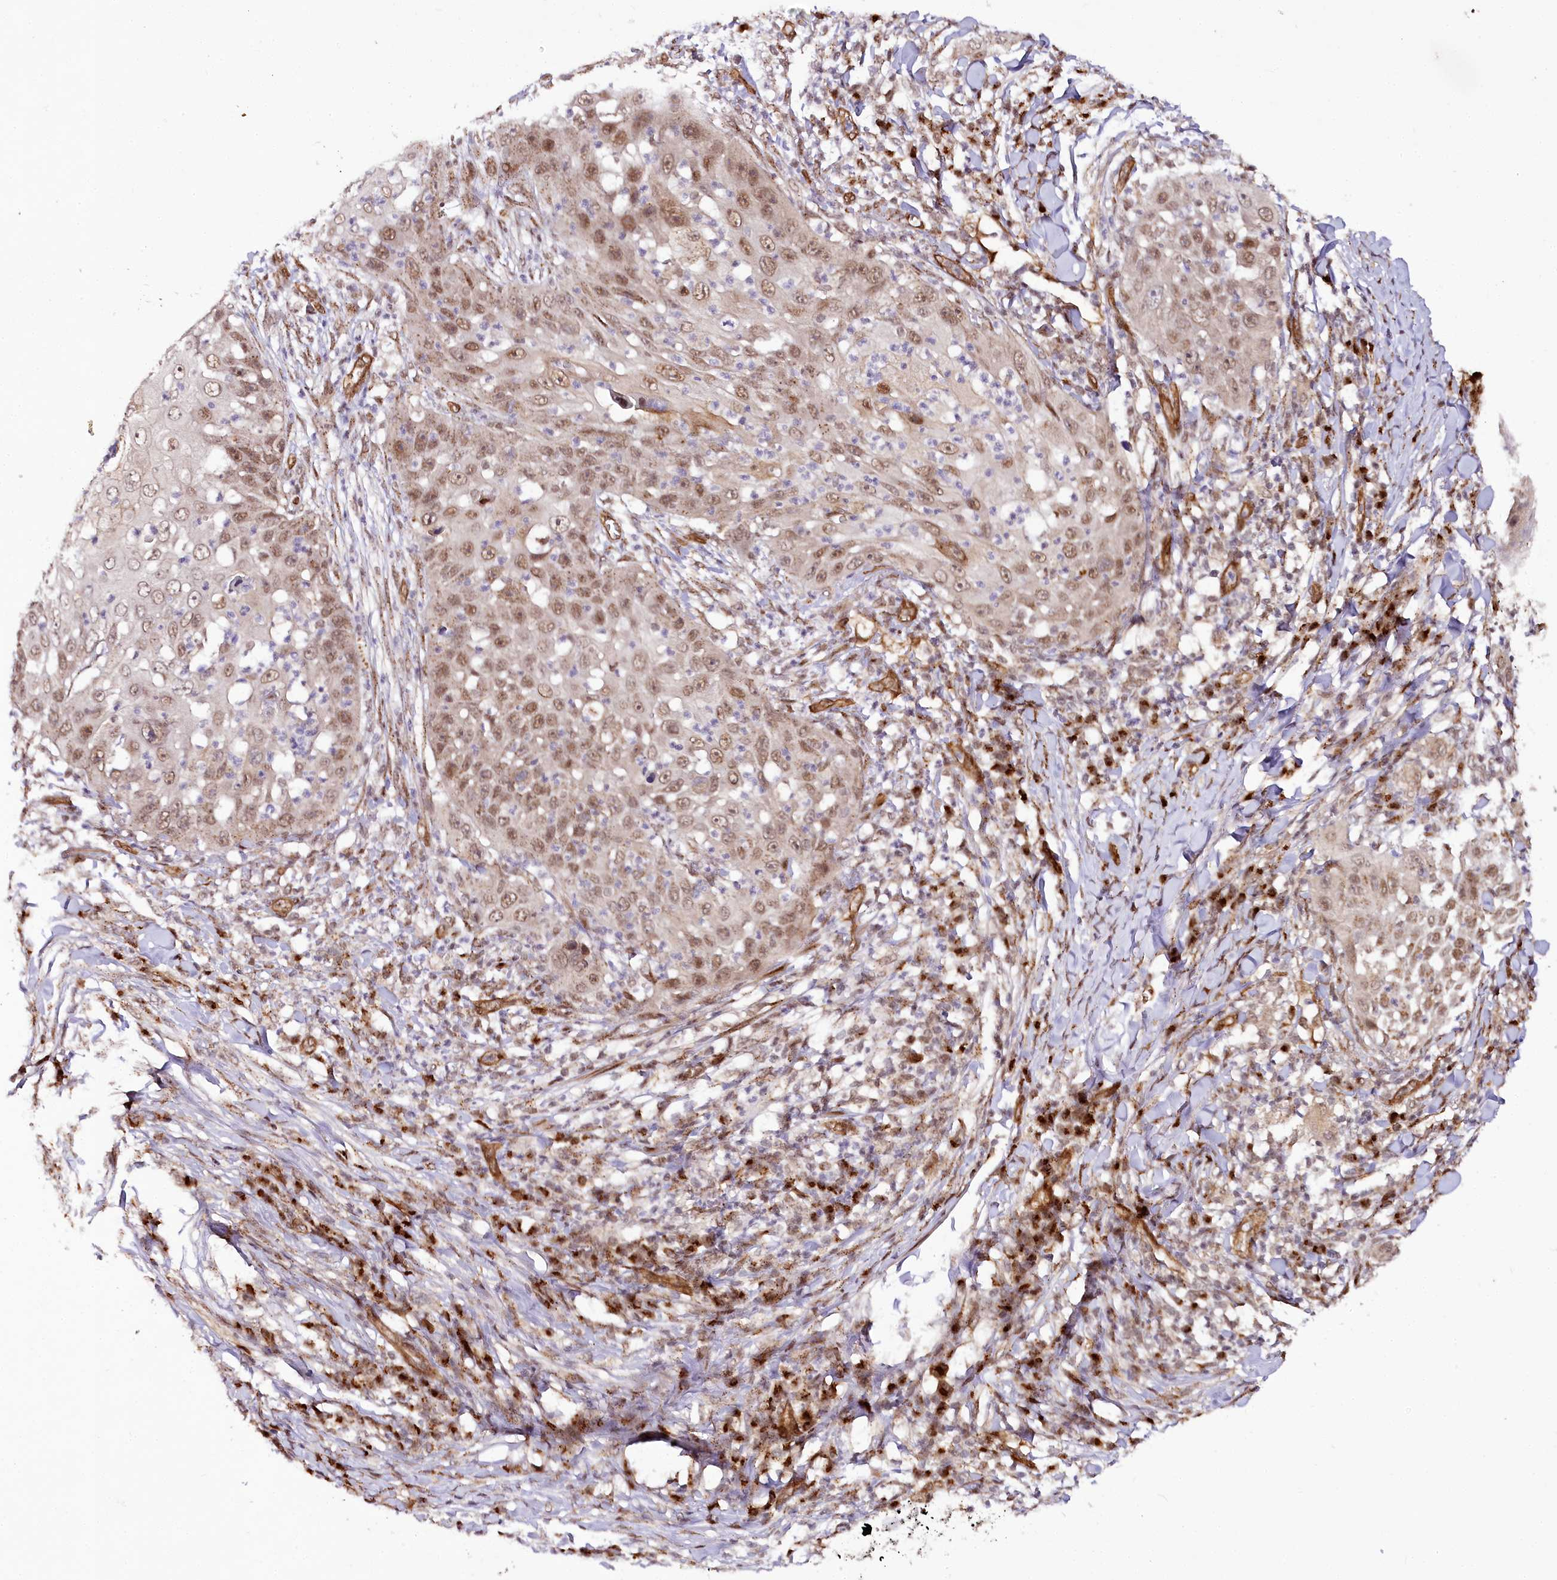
{"staining": {"intensity": "moderate", "quantity": ">75%", "location": "cytoplasmic/membranous,nuclear"}, "tissue": "skin cancer", "cell_type": "Tumor cells", "image_type": "cancer", "snomed": [{"axis": "morphology", "description": "Squamous cell carcinoma, NOS"}, {"axis": "topography", "description": "Skin"}], "caption": "Immunohistochemistry histopathology image of neoplastic tissue: skin squamous cell carcinoma stained using IHC shows medium levels of moderate protein expression localized specifically in the cytoplasmic/membranous and nuclear of tumor cells, appearing as a cytoplasmic/membranous and nuclear brown color.", "gene": "COPG1", "patient": {"sex": "female", "age": 44}}